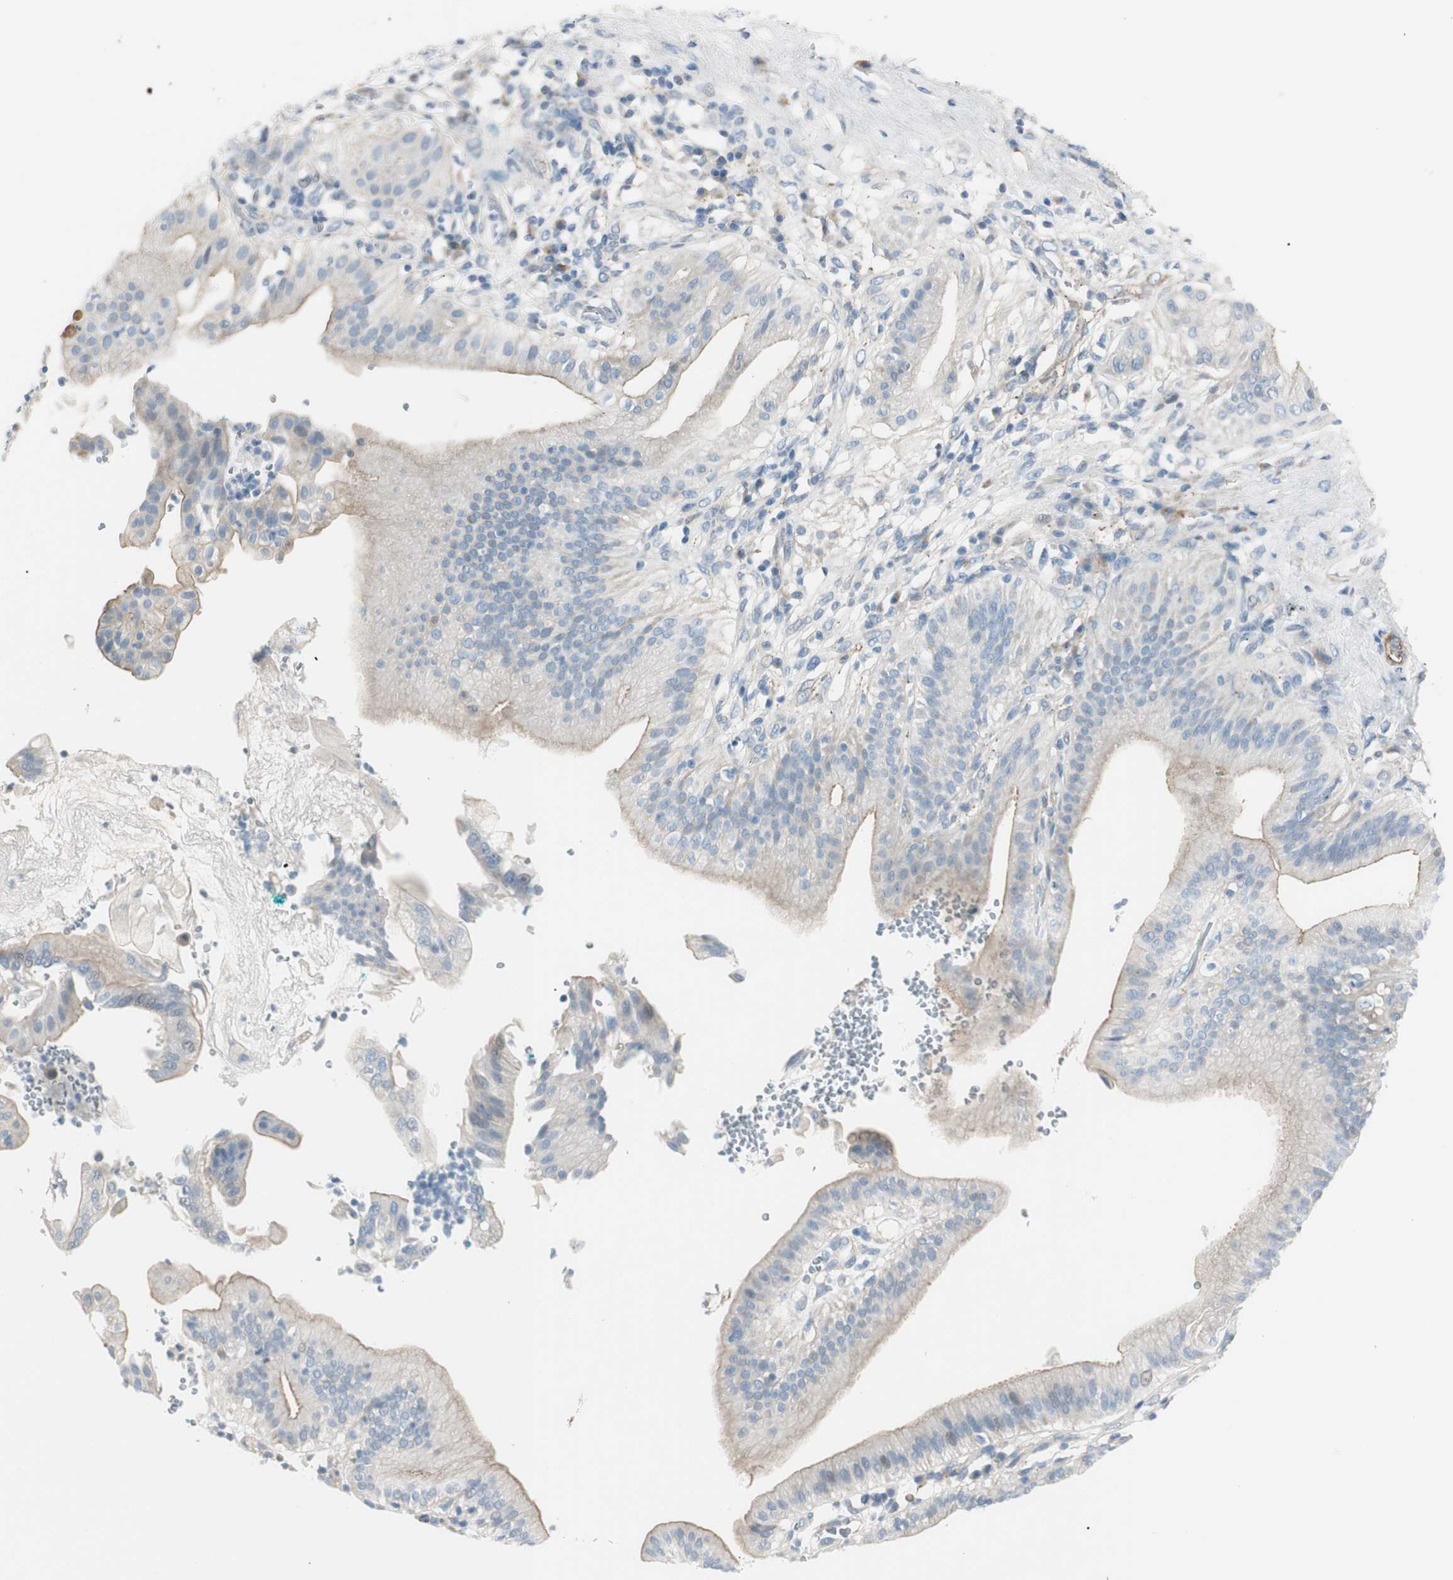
{"staining": {"intensity": "weak", "quantity": "25%-75%", "location": "cytoplasmic/membranous"}, "tissue": "pancreatic cancer", "cell_type": "Tumor cells", "image_type": "cancer", "snomed": [{"axis": "morphology", "description": "Adenocarcinoma, NOS"}, {"axis": "morphology", "description": "Adenocarcinoma, metastatic, NOS"}, {"axis": "topography", "description": "Lymph node"}, {"axis": "topography", "description": "Pancreas"}, {"axis": "topography", "description": "Duodenum"}], "caption": "This photomicrograph reveals IHC staining of human pancreatic cancer, with low weak cytoplasmic/membranous positivity in approximately 25%-75% of tumor cells.", "gene": "CACNA2D1", "patient": {"sex": "female", "age": 64}}